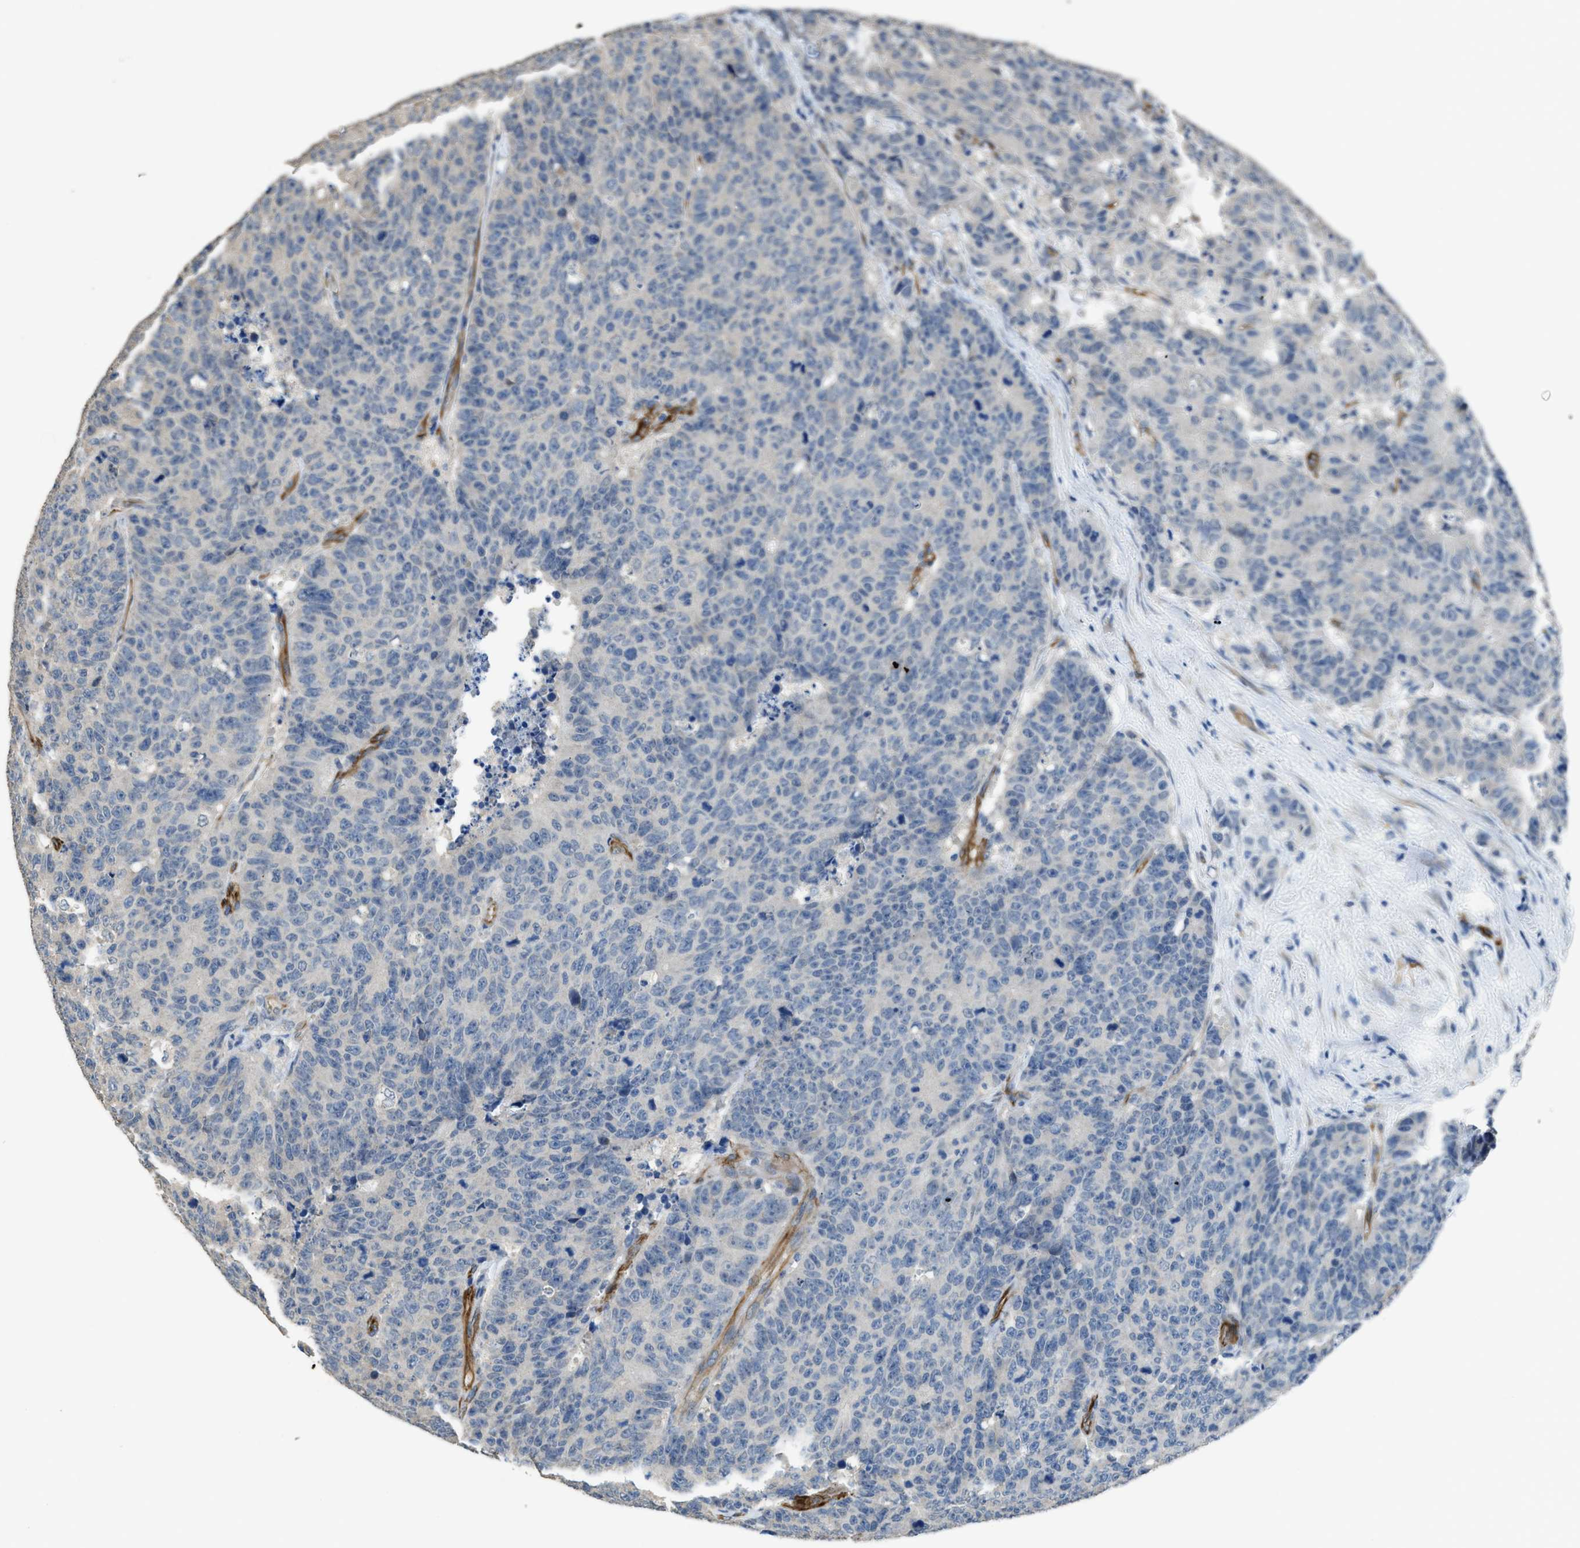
{"staining": {"intensity": "negative", "quantity": "none", "location": "none"}, "tissue": "colorectal cancer", "cell_type": "Tumor cells", "image_type": "cancer", "snomed": [{"axis": "morphology", "description": "Adenocarcinoma, NOS"}, {"axis": "topography", "description": "Colon"}], "caption": "DAB (3,3'-diaminobenzidine) immunohistochemical staining of human colorectal adenocarcinoma reveals no significant expression in tumor cells.", "gene": "SYNM", "patient": {"sex": "female", "age": 86}}